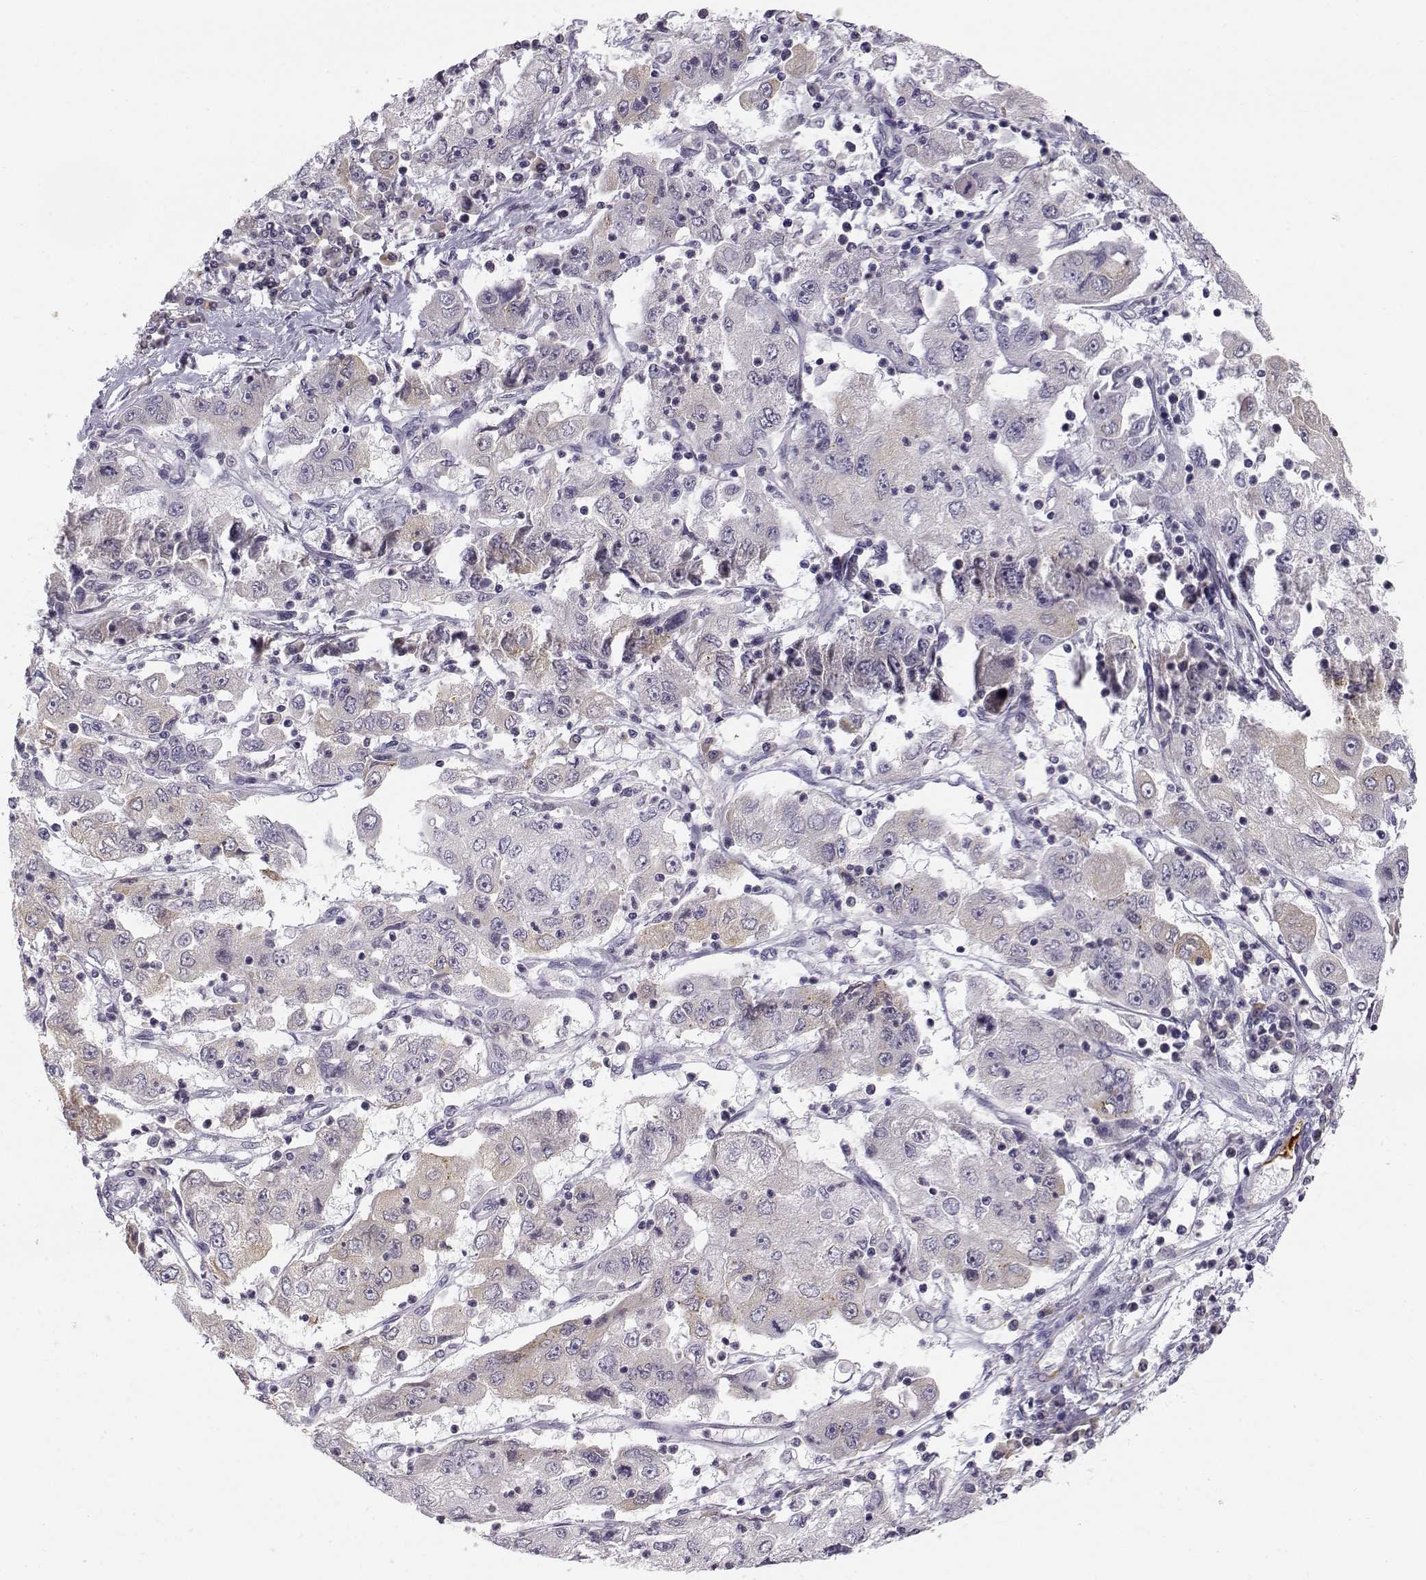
{"staining": {"intensity": "weak", "quantity": "<25%", "location": "cytoplasmic/membranous"}, "tissue": "cervical cancer", "cell_type": "Tumor cells", "image_type": "cancer", "snomed": [{"axis": "morphology", "description": "Squamous cell carcinoma, NOS"}, {"axis": "topography", "description": "Cervix"}], "caption": "A high-resolution photomicrograph shows immunohistochemistry (IHC) staining of cervical squamous cell carcinoma, which reveals no significant expression in tumor cells. The staining is performed using DAB brown chromogen with nuclei counter-stained in using hematoxylin.", "gene": "ACSL6", "patient": {"sex": "female", "age": 36}}